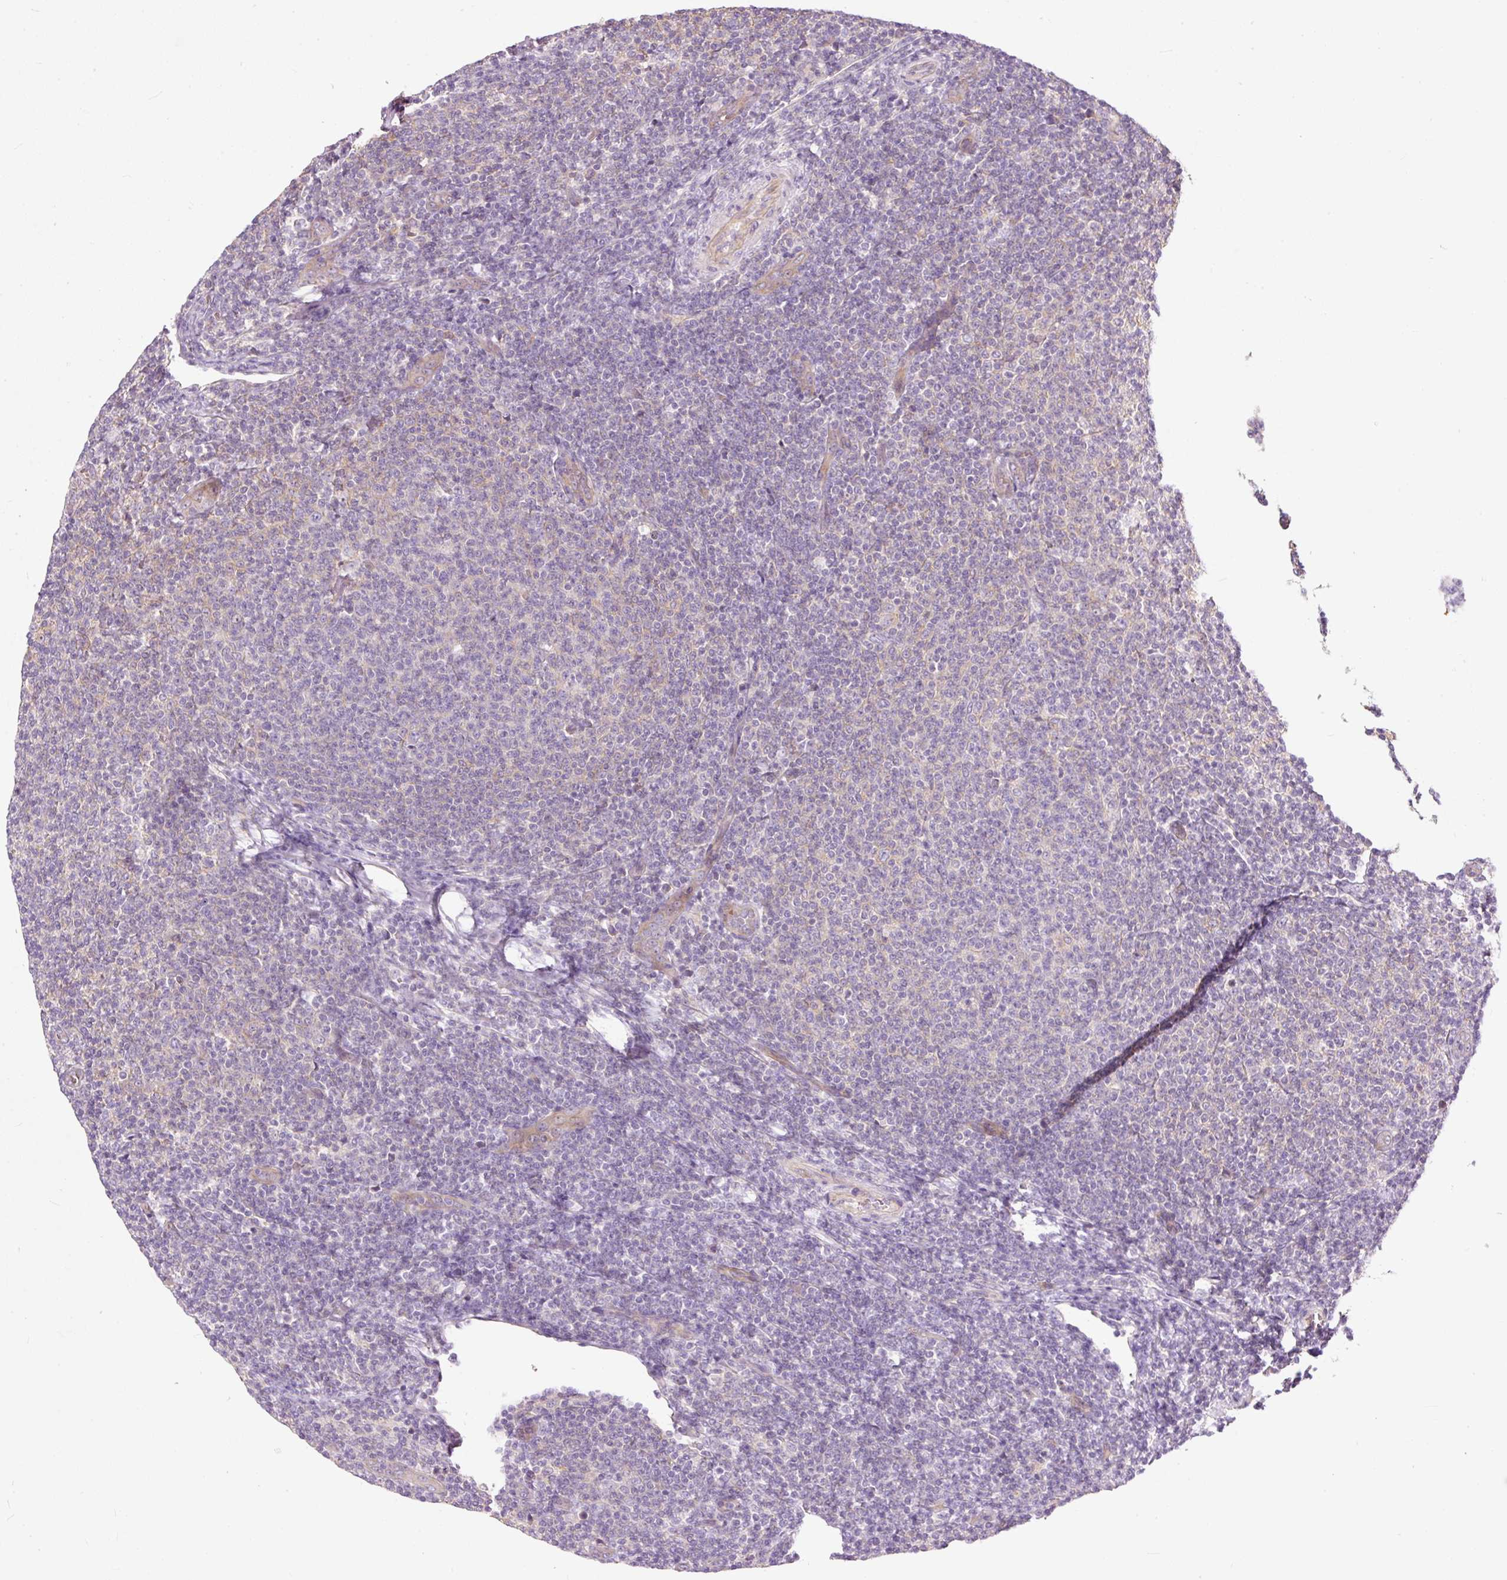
{"staining": {"intensity": "negative", "quantity": "none", "location": "none"}, "tissue": "lymphoma", "cell_type": "Tumor cells", "image_type": "cancer", "snomed": [{"axis": "morphology", "description": "Malignant lymphoma, non-Hodgkin's type, Low grade"}, {"axis": "topography", "description": "Lymph node"}], "caption": "Protein analysis of lymphoma shows no significant expression in tumor cells.", "gene": "USHBP1", "patient": {"sex": "male", "age": 66}}